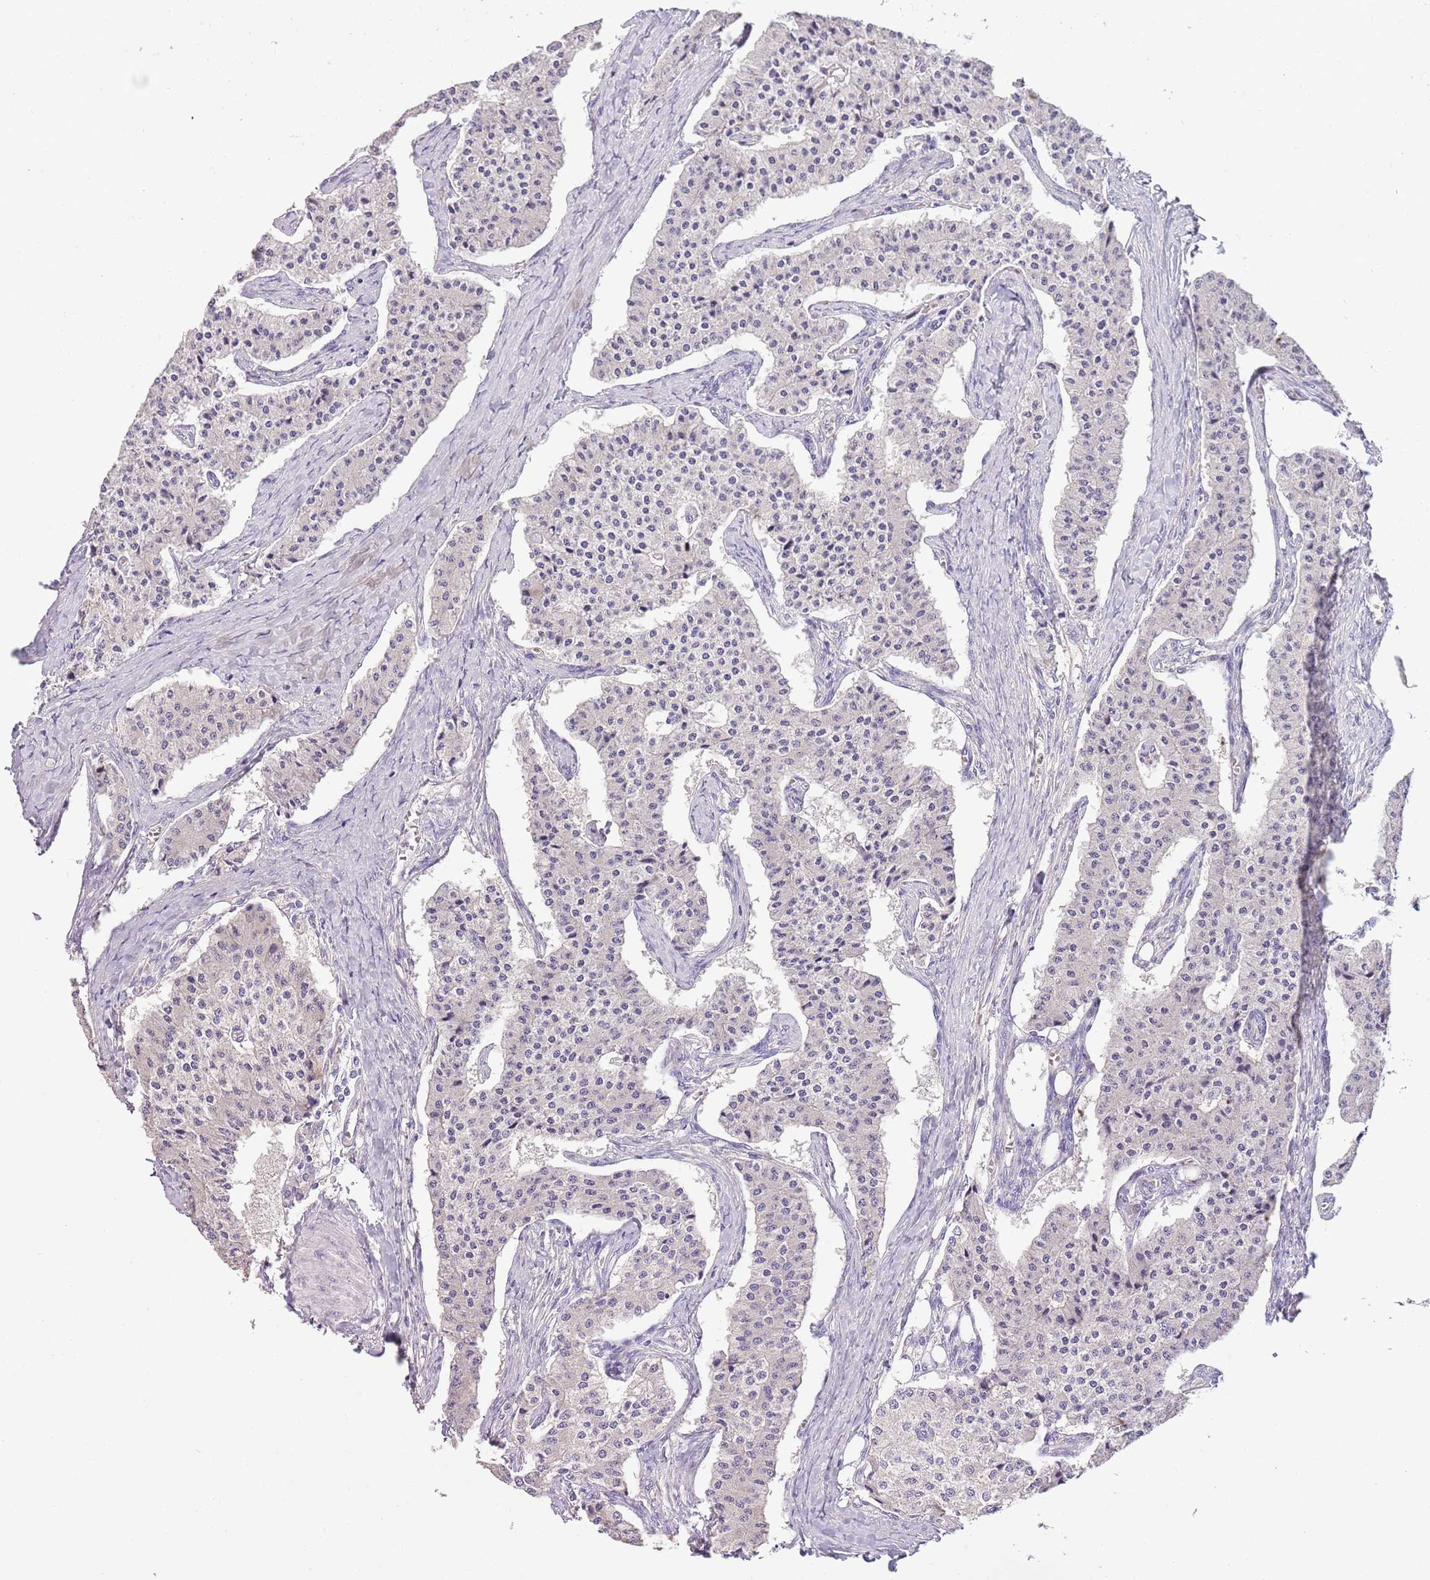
{"staining": {"intensity": "negative", "quantity": "none", "location": "none"}, "tissue": "carcinoid", "cell_type": "Tumor cells", "image_type": "cancer", "snomed": [{"axis": "morphology", "description": "Carcinoid, malignant, NOS"}, {"axis": "topography", "description": "Colon"}], "caption": "DAB immunohistochemical staining of human carcinoid (malignant) shows no significant positivity in tumor cells. (Brightfield microscopy of DAB (3,3'-diaminobenzidine) immunohistochemistry (IHC) at high magnification).", "gene": "ZNF658", "patient": {"sex": "female", "age": 52}}